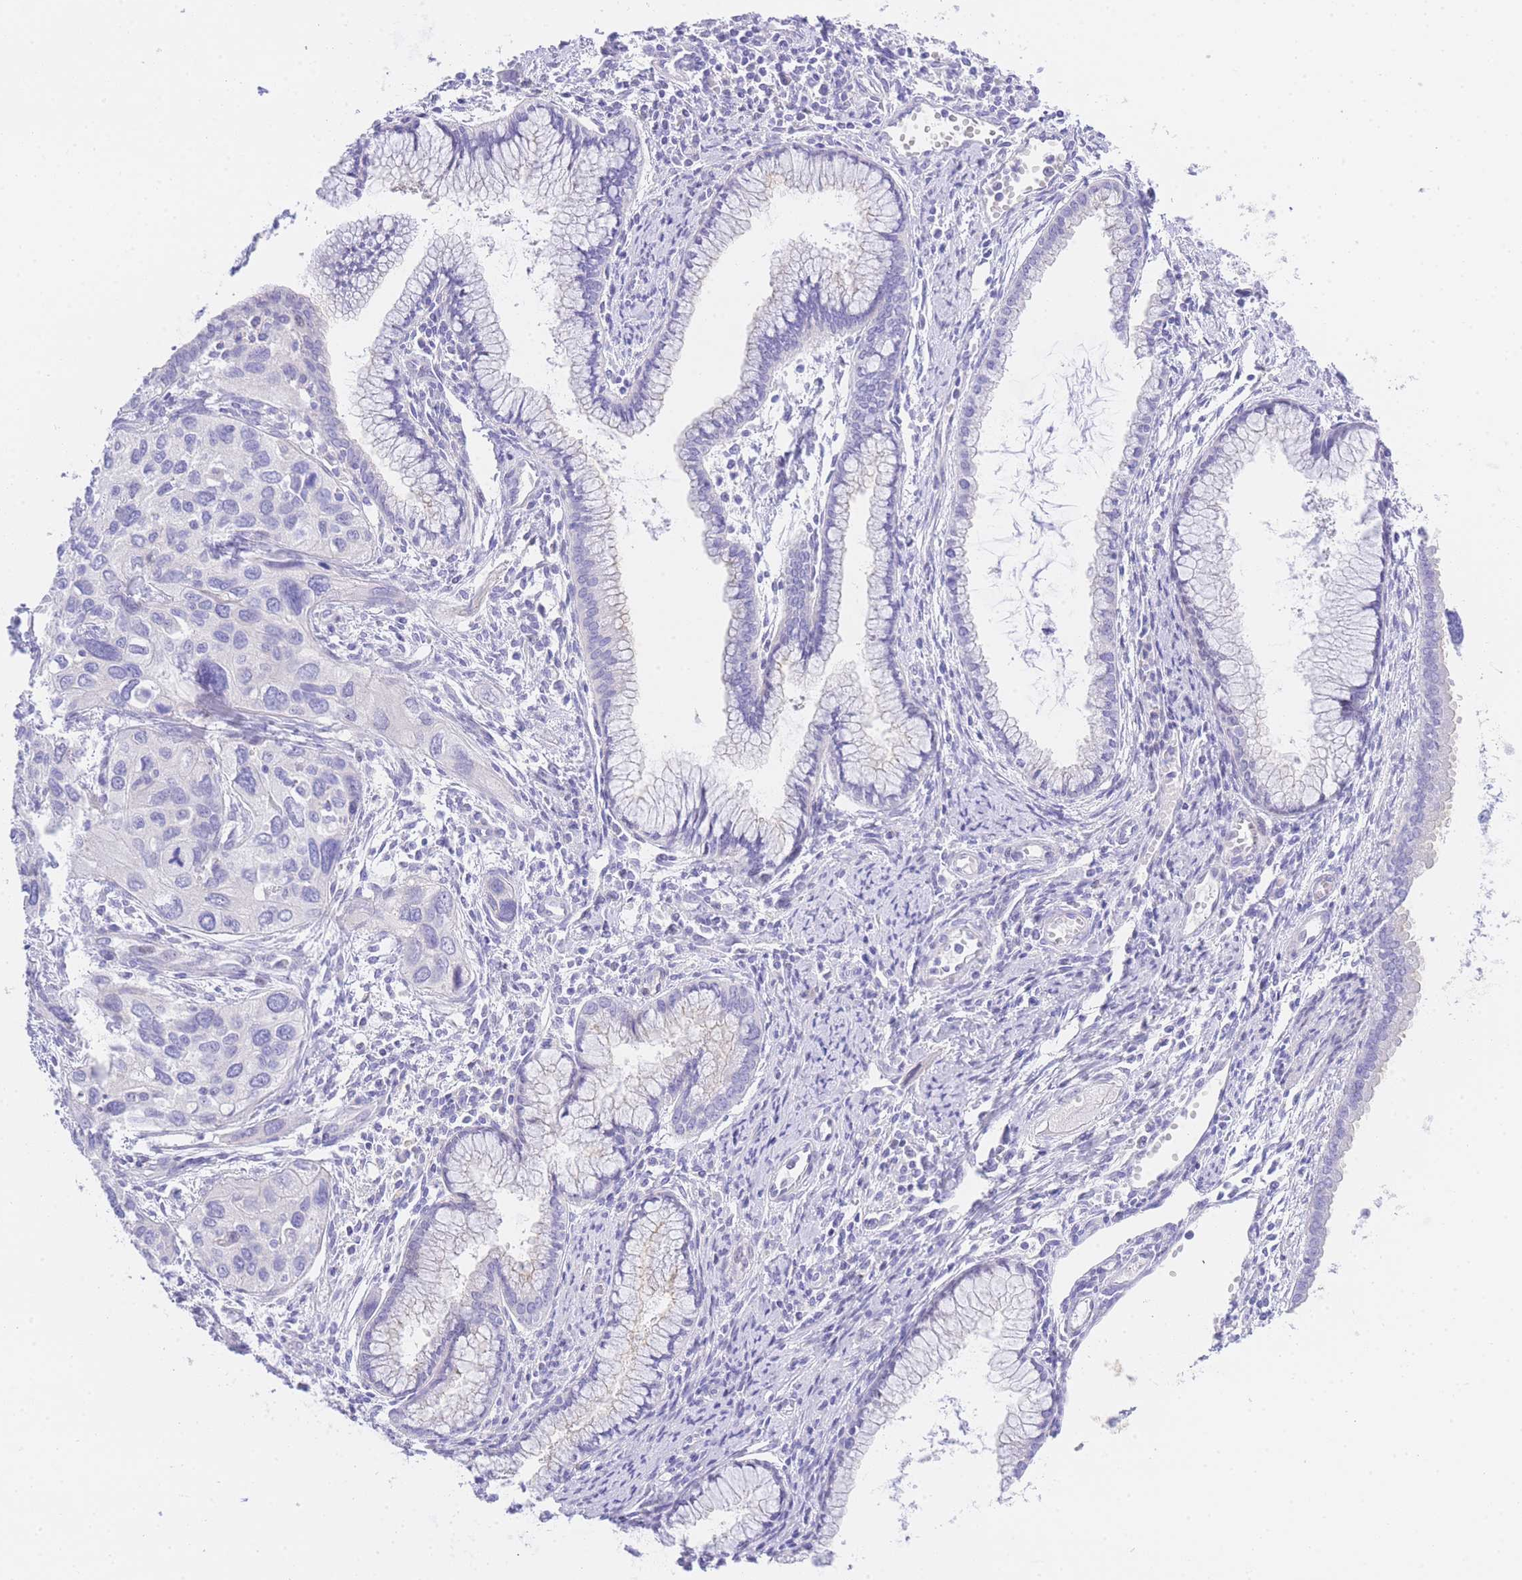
{"staining": {"intensity": "negative", "quantity": "none", "location": "none"}, "tissue": "cervical cancer", "cell_type": "Tumor cells", "image_type": "cancer", "snomed": [{"axis": "morphology", "description": "Squamous cell carcinoma, NOS"}, {"axis": "topography", "description": "Cervix"}], "caption": "Histopathology image shows no protein expression in tumor cells of squamous cell carcinoma (cervical) tissue.", "gene": "TIFAB", "patient": {"sex": "female", "age": 55}}